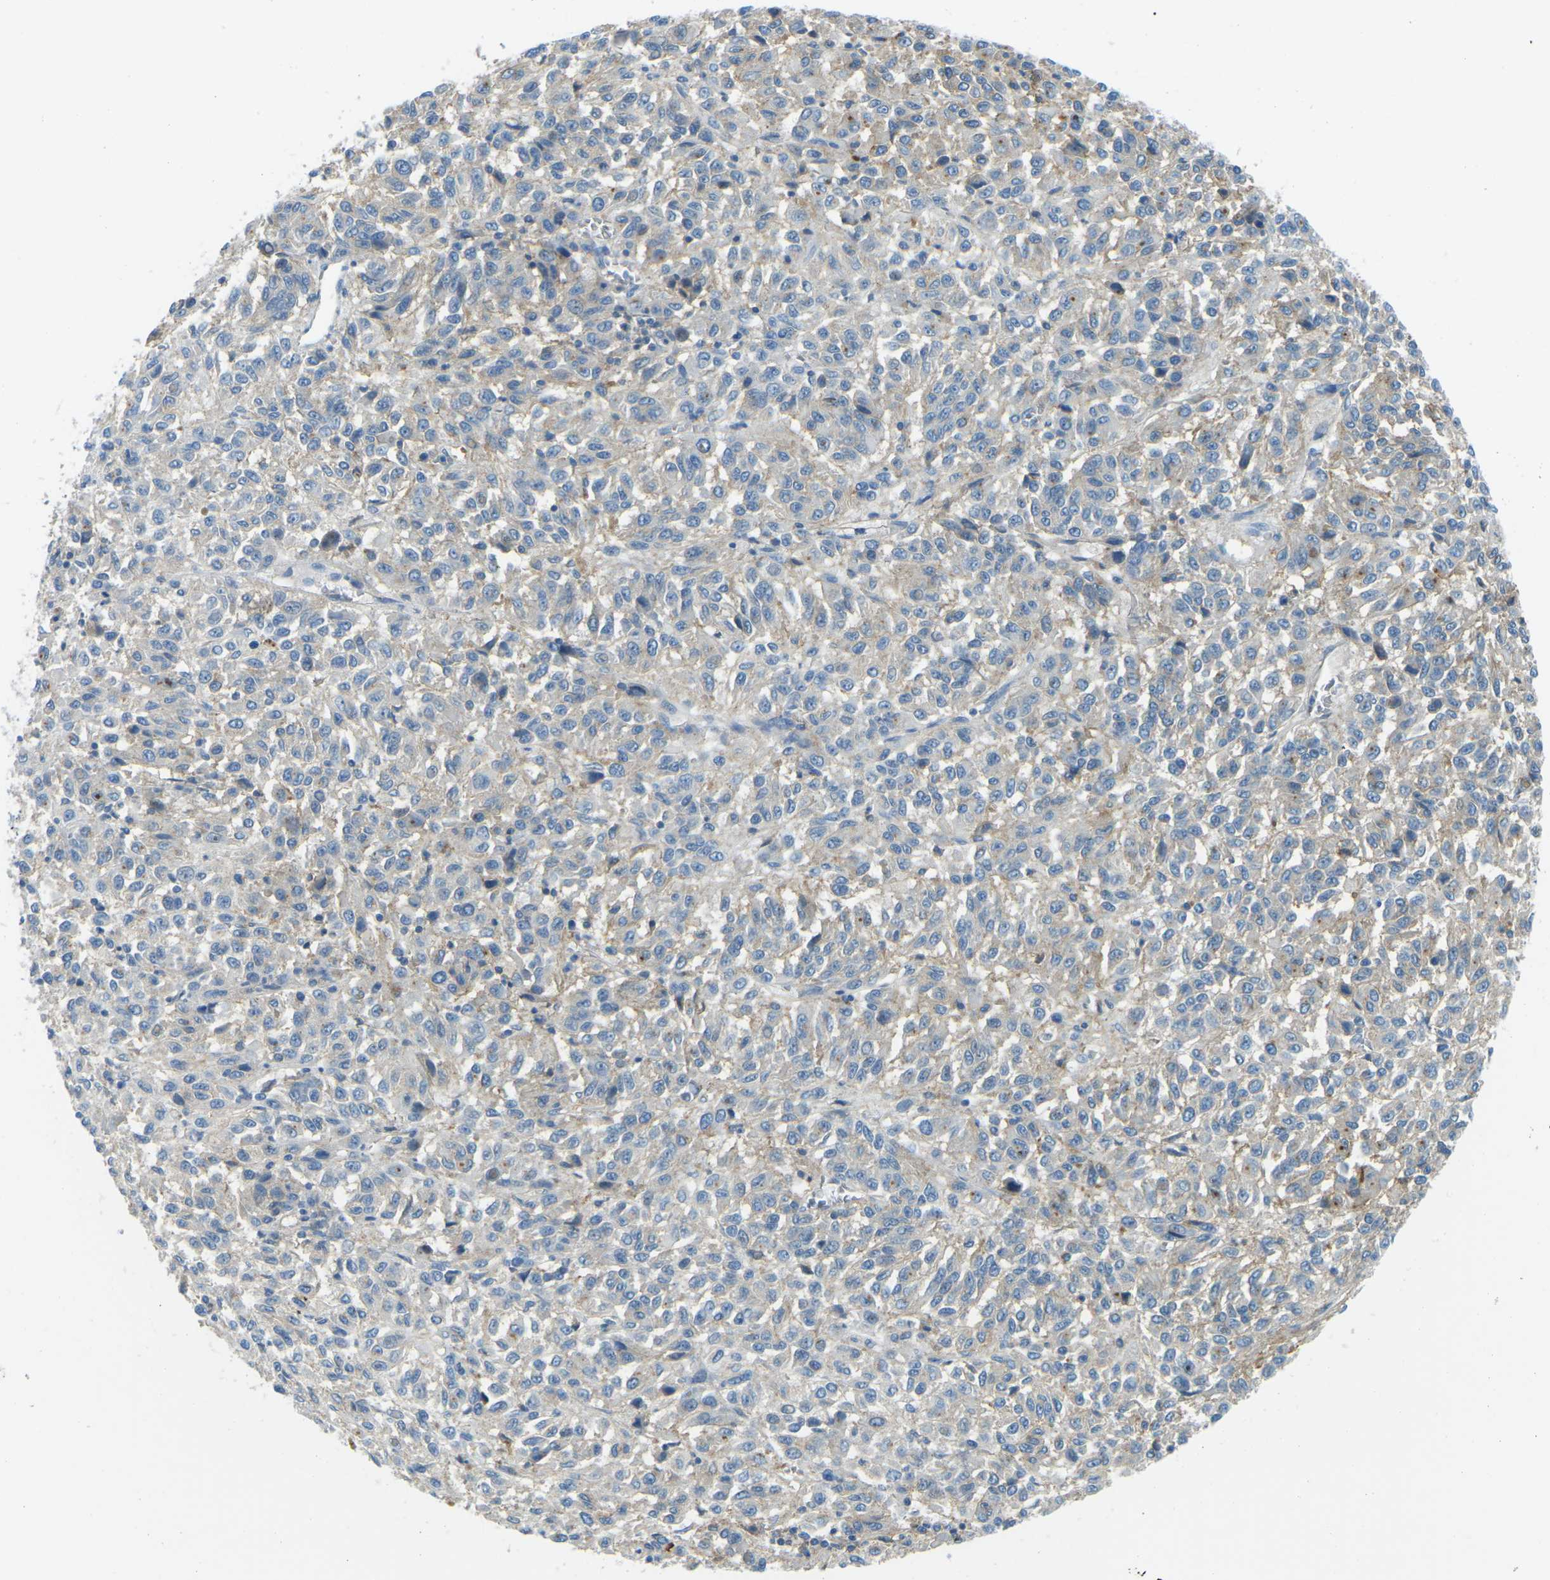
{"staining": {"intensity": "negative", "quantity": "none", "location": "none"}, "tissue": "melanoma", "cell_type": "Tumor cells", "image_type": "cancer", "snomed": [{"axis": "morphology", "description": "Malignant melanoma, Metastatic site"}, {"axis": "topography", "description": "Lung"}], "caption": "A high-resolution image shows immunohistochemistry (IHC) staining of melanoma, which exhibits no significant expression in tumor cells.", "gene": "CD47", "patient": {"sex": "male", "age": 64}}